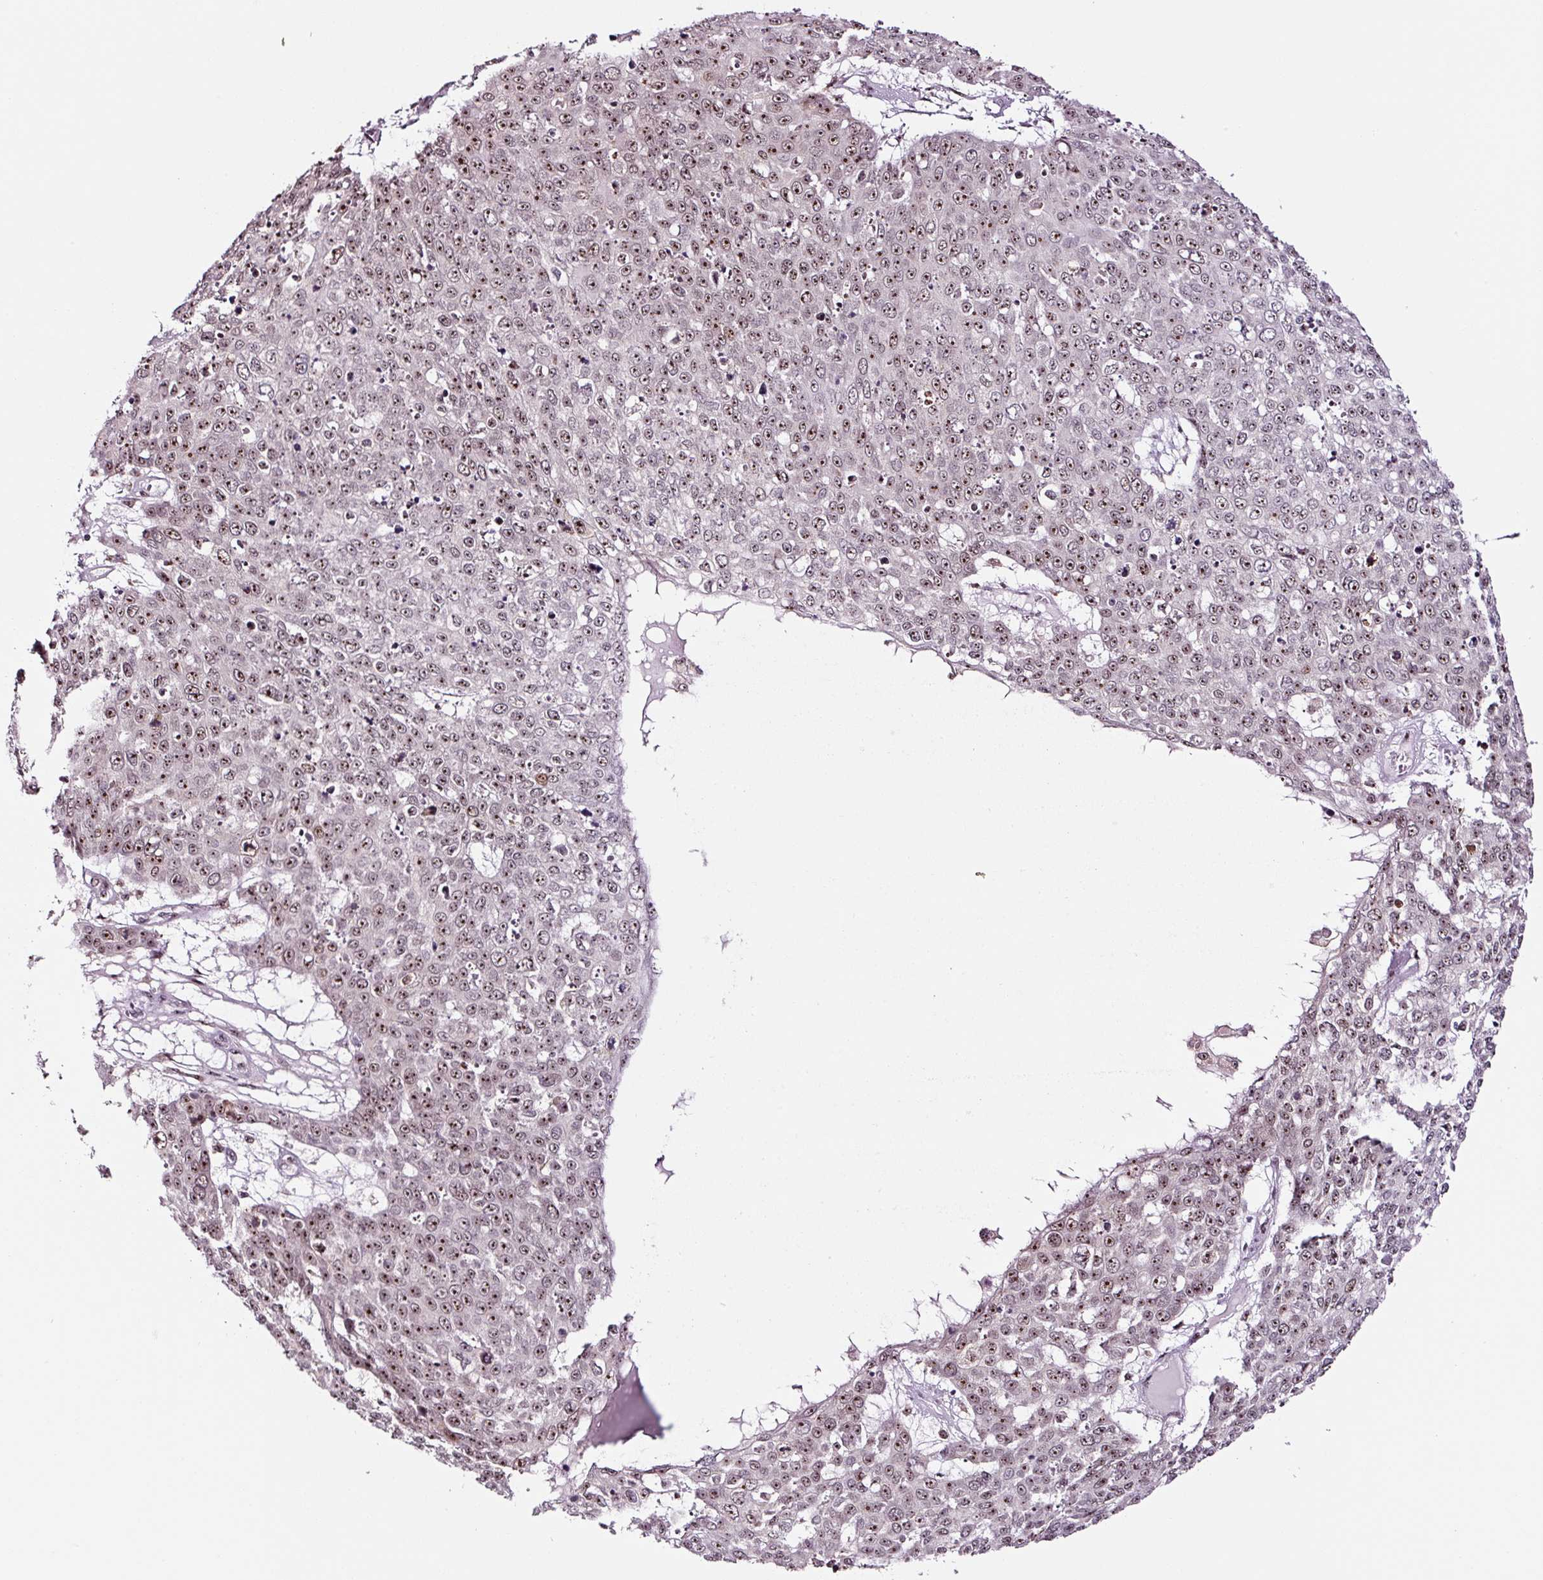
{"staining": {"intensity": "moderate", "quantity": ">75%", "location": "nuclear"}, "tissue": "skin cancer", "cell_type": "Tumor cells", "image_type": "cancer", "snomed": [{"axis": "morphology", "description": "Squamous cell carcinoma, NOS"}, {"axis": "topography", "description": "Skin"}], "caption": "A histopathology image showing moderate nuclear staining in about >75% of tumor cells in skin squamous cell carcinoma, as visualized by brown immunohistochemical staining.", "gene": "GNL3", "patient": {"sex": "male", "age": 71}}